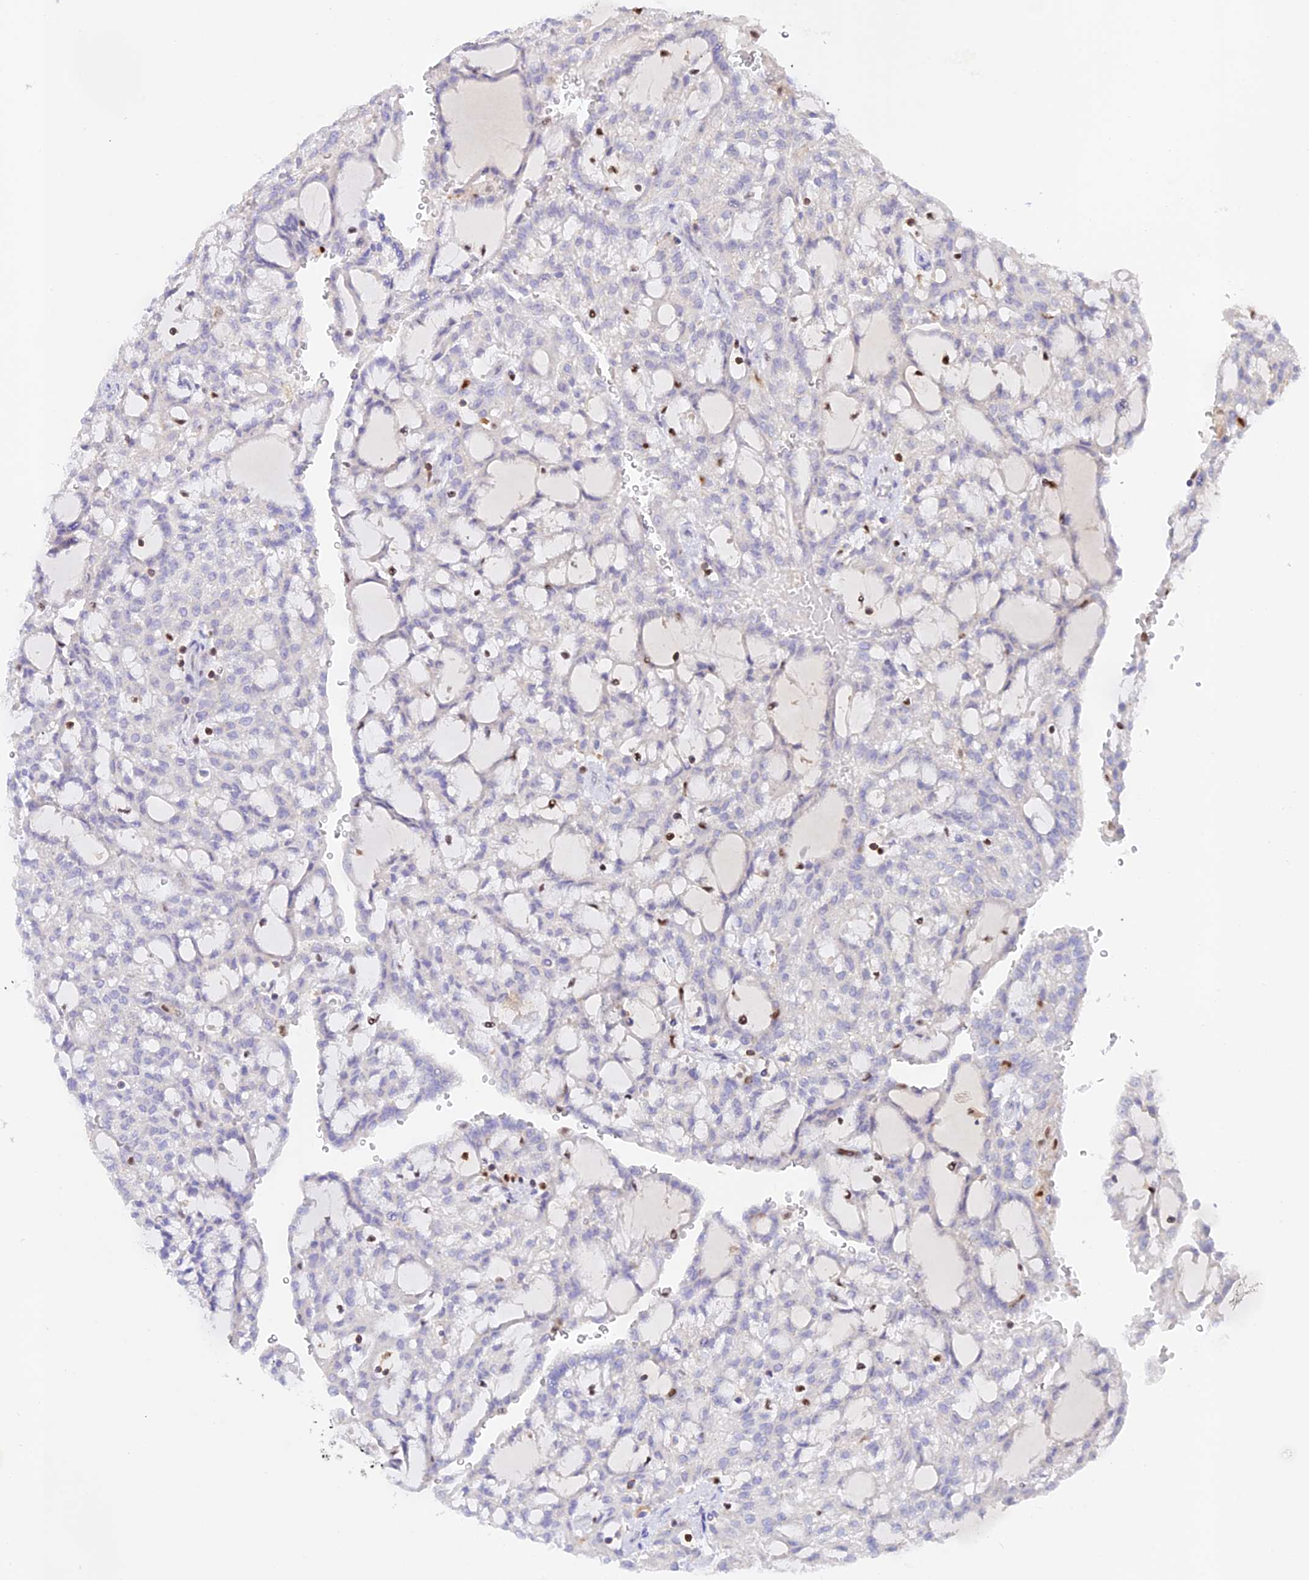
{"staining": {"intensity": "negative", "quantity": "none", "location": "none"}, "tissue": "renal cancer", "cell_type": "Tumor cells", "image_type": "cancer", "snomed": [{"axis": "morphology", "description": "Adenocarcinoma, NOS"}, {"axis": "topography", "description": "Kidney"}], "caption": "The IHC micrograph has no significant staining in tumor cells of adenocarcinoma (renal) tissue.", "gene": "DENND1C", "patient": {"sex": "male", "age": 63}}